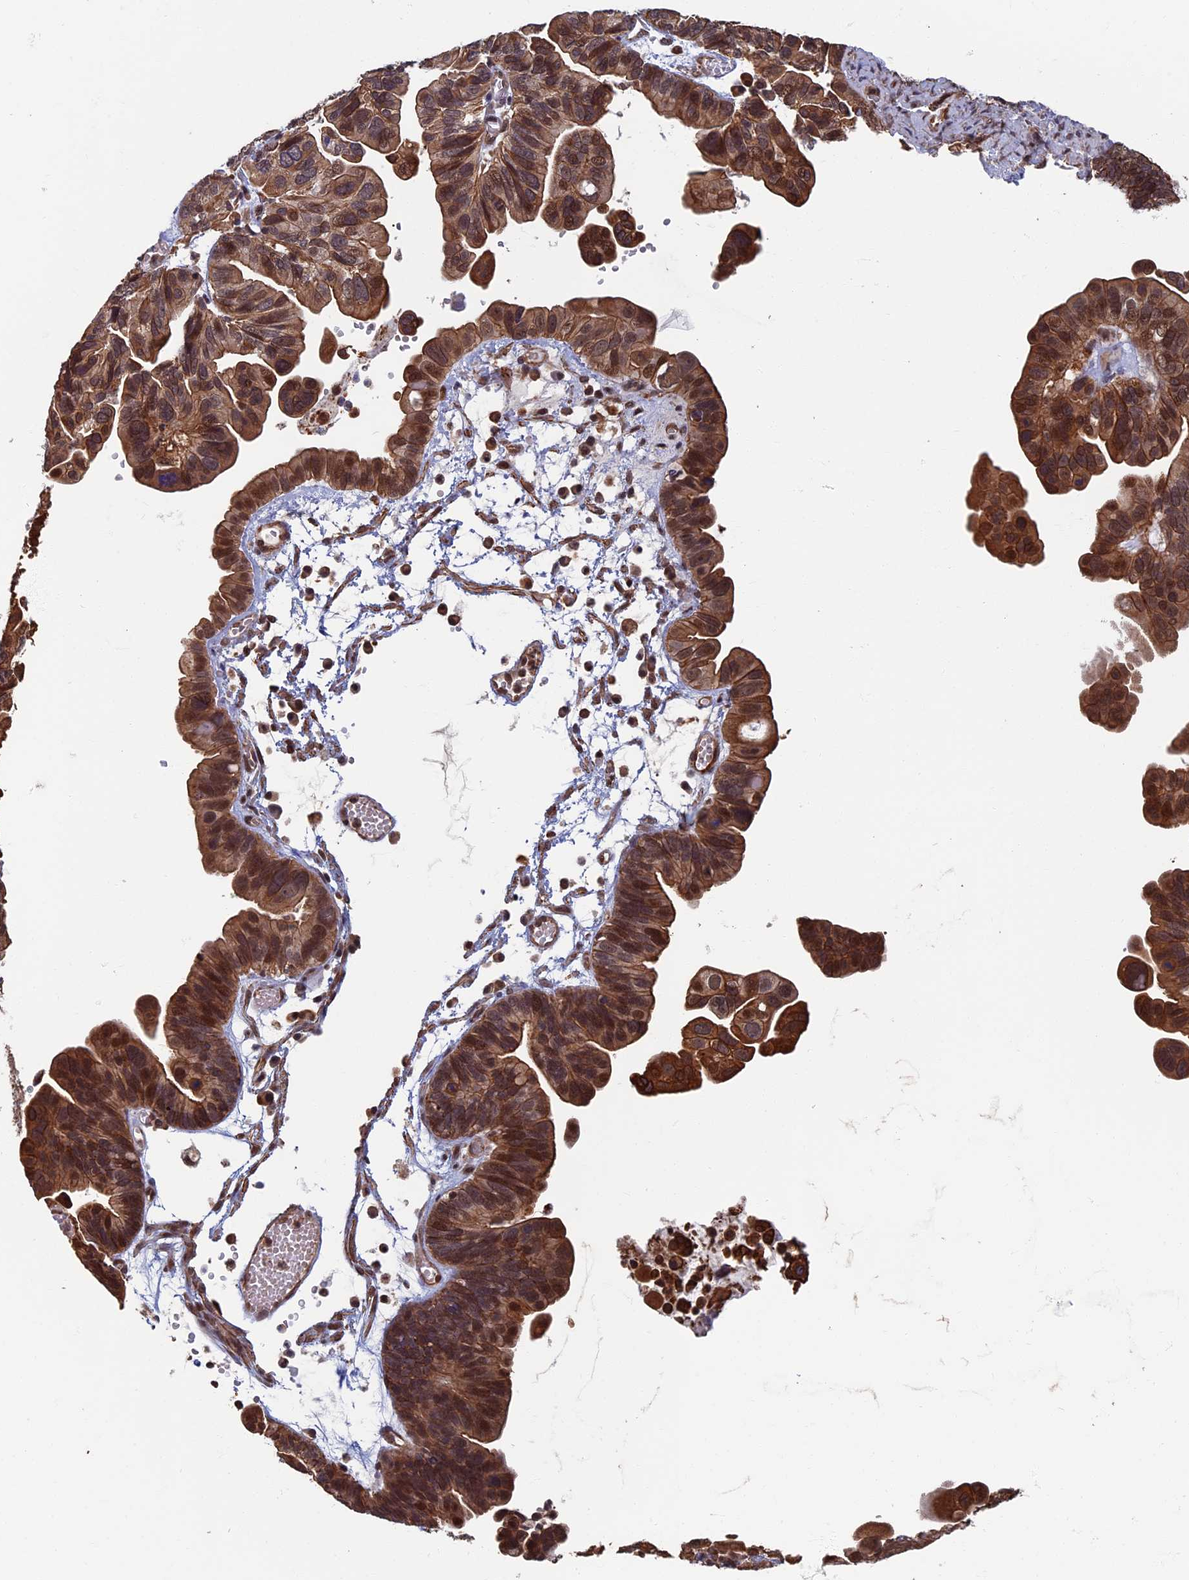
{"staining": {"intensity": "moderate", "quantity": ">75%", "location": "cytoplasmic/membranous,nuclear"}, "tissue": "ovarian cancer", "cell_type": "Tumor cells", "image_type": "cancer", "snomed": [{"axis": "morphology", "description": "Cystadenocarcinoma, serous, NOS"}, {"axis": "topography", "description": "Ovary"}], "caption": "A micrograph of serous cystadenocarcinoma (ovarian) stained for a protein exhibits moderate cytoplasmic/membranous and nuclear brown staining in tumor cells.", "gene": "CTDP1", "patient": {"sex": "female", "age": 56}}